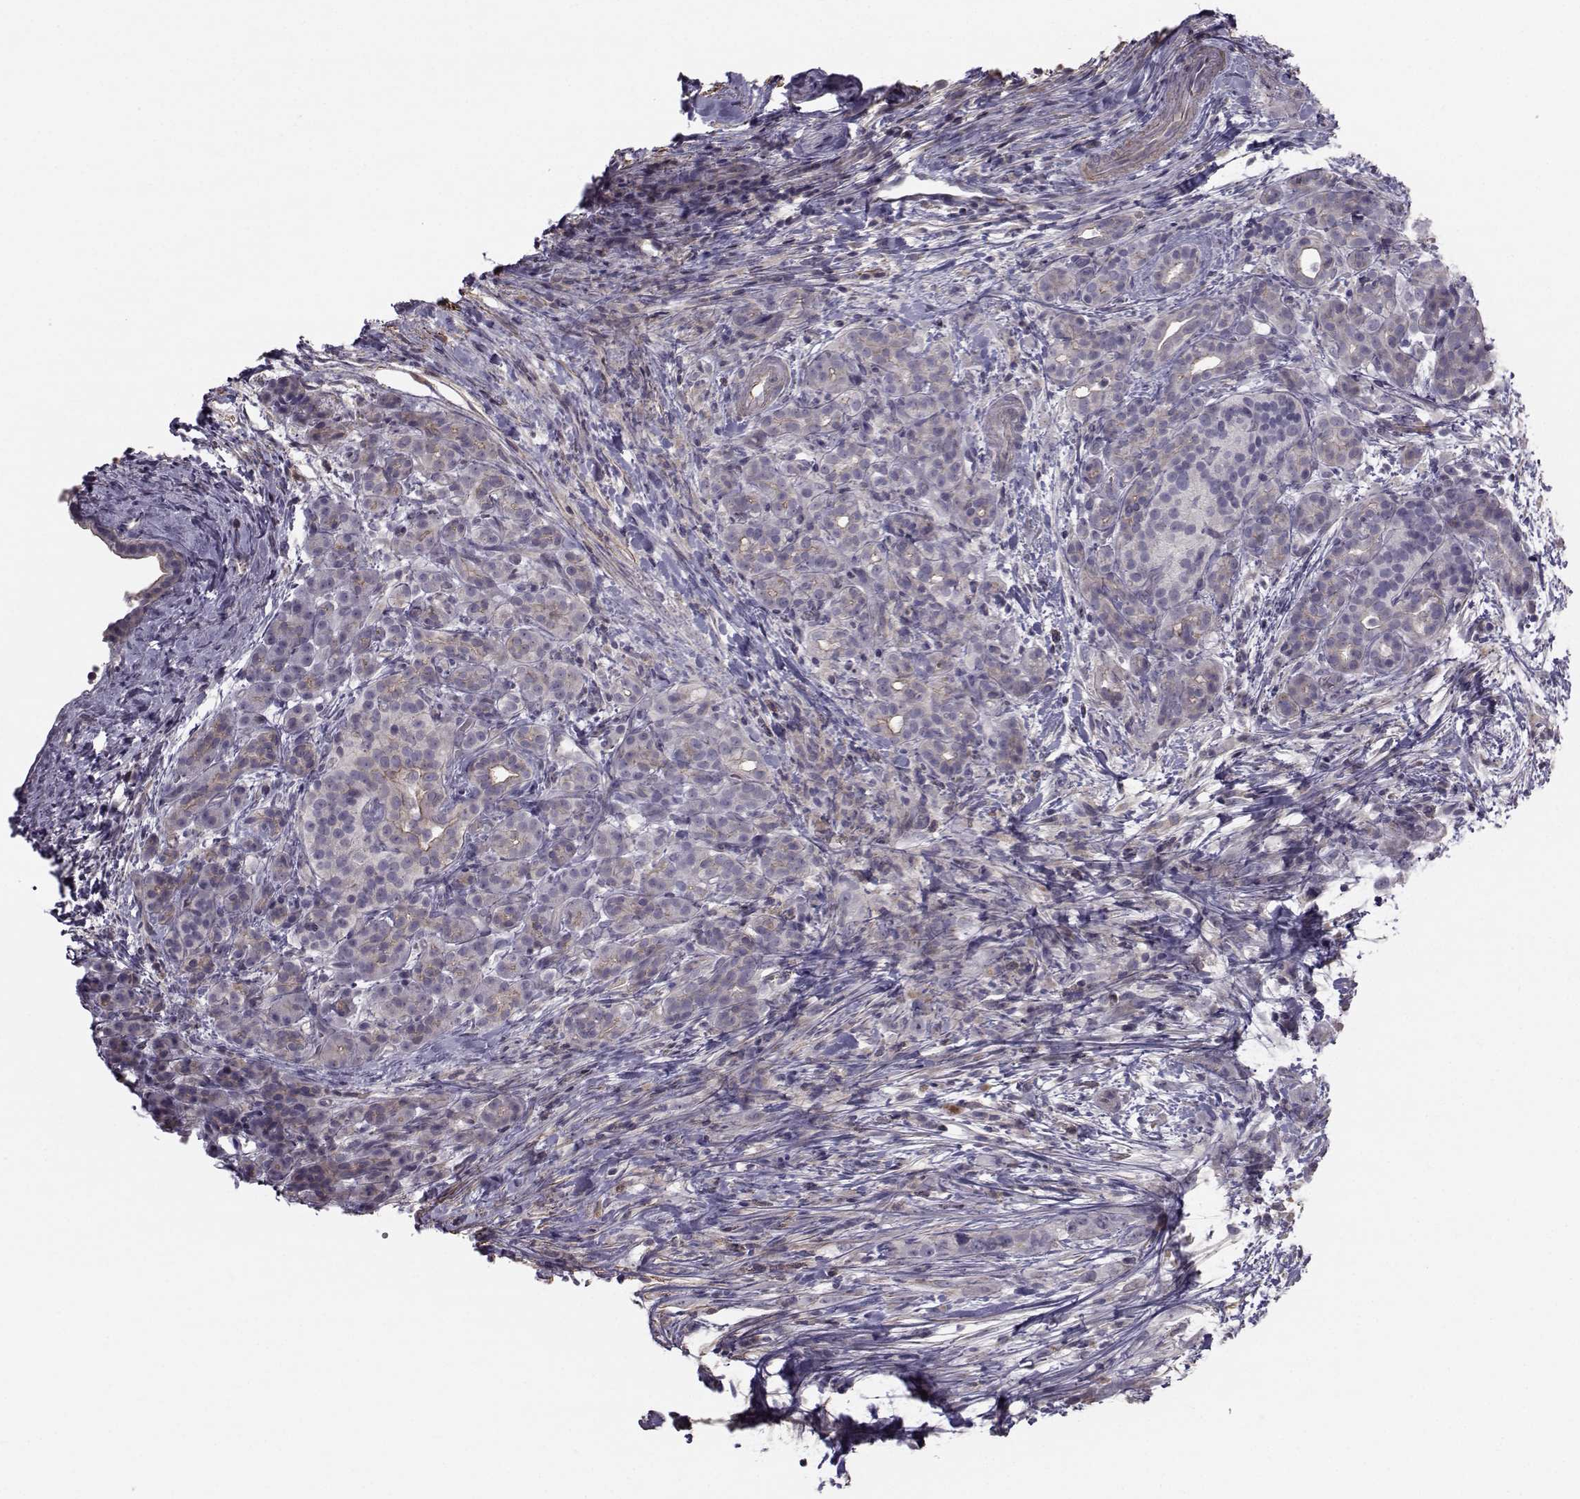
{"staining": {"intensity": "weak", "quantity": "<25%", "location": "cytoplasmic/membranous"}, "tissue": "pancreatic cancer", "cell_type": "Tumor cells", "image_type": "cancer", "snomed": [{"axis": "morphology", "description": "Adenocarcinoma, NOS"}, {"axis": "topography", "description": "Pancreas"}], "caption": "There is no significant positivity in tumor cells of pancreatic cancer (adenocarcinoma).", "gene": "GARIN3", "patient": {"sex": "male", "age": 44}}